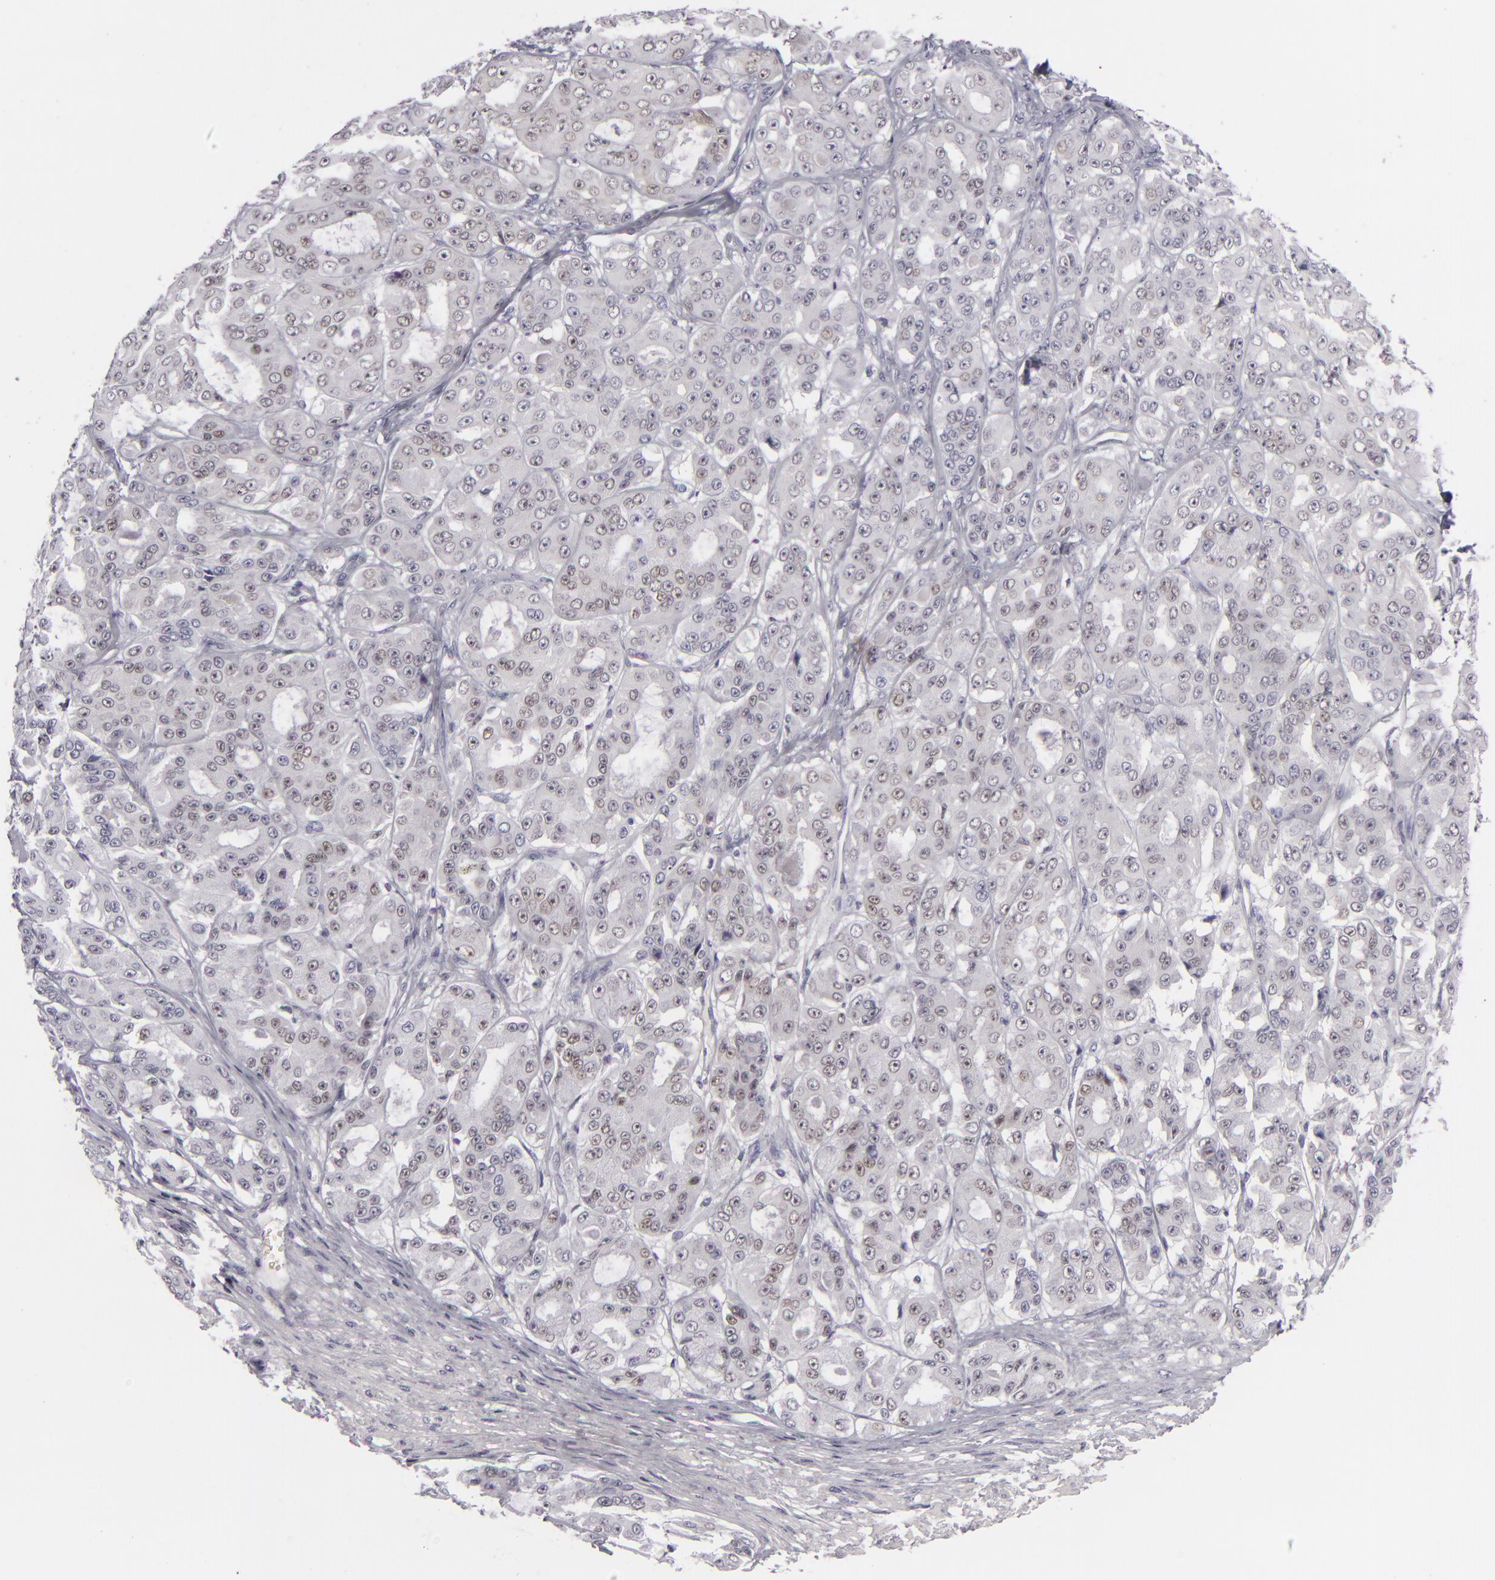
{"staining": {"intensity": "negative", "quantity": "none", "location": "none"}, "tissue": "ovarian cancer", "cell_type": "Tumor cells", "image_type": "cancer", "snomed": [{"axis": "morphology", "description": "Carcinoma, endometroid"}, {"axis": "topography", "description": "Ovary"}], "caption": "Immunohistochemistry (IHC) micrograph of human endometroid carcinoma (ovarian) stained for a protein (brown), which demonstrates no staining in tumor cells.", "gene": "CDX2", "patient": {"sex": "female", "age": 61}}